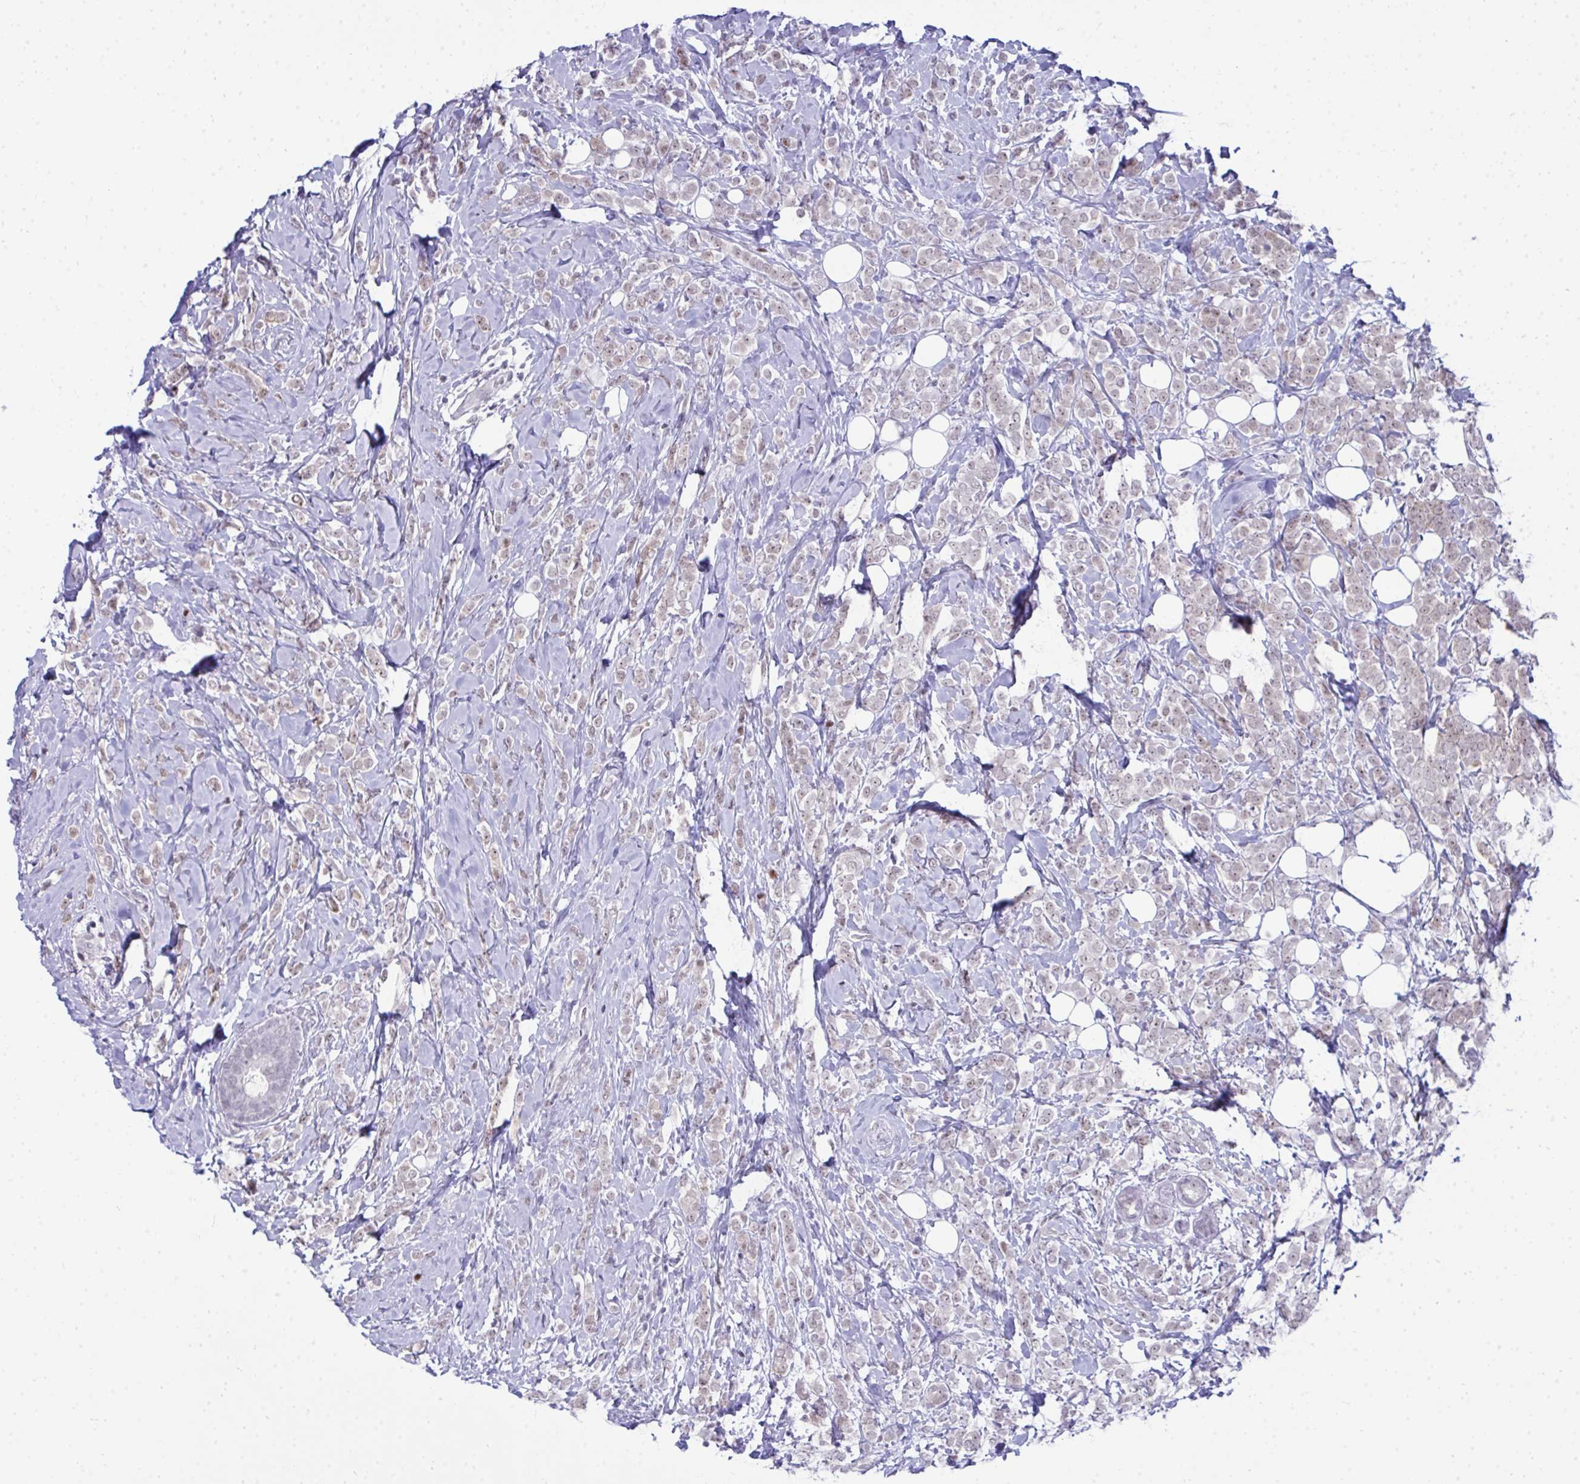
{"staining": {"intensity": "weak", "quantity": ">75%", "location": "cytoplasmic/membranous,nuclear"}, "tissue": "breast cancer", "cell_type": "Tumor cells", "image_type": "cancer", "snomed": [{"axis": "morphology", "description": "Lobular carcinoma"}, {"axis": "topography", "description": "Breast"}], "caption": "A high-resolution image shows immunohistochemistry (IHC) staining of breast cancer (lobular carcinoma), which demonstrates weak cytoplasmic/membranous and nuclear staining in about >75% of tumor cells.", "gene": "GLDN", "patient": {"sex": "female", "age": 49}}